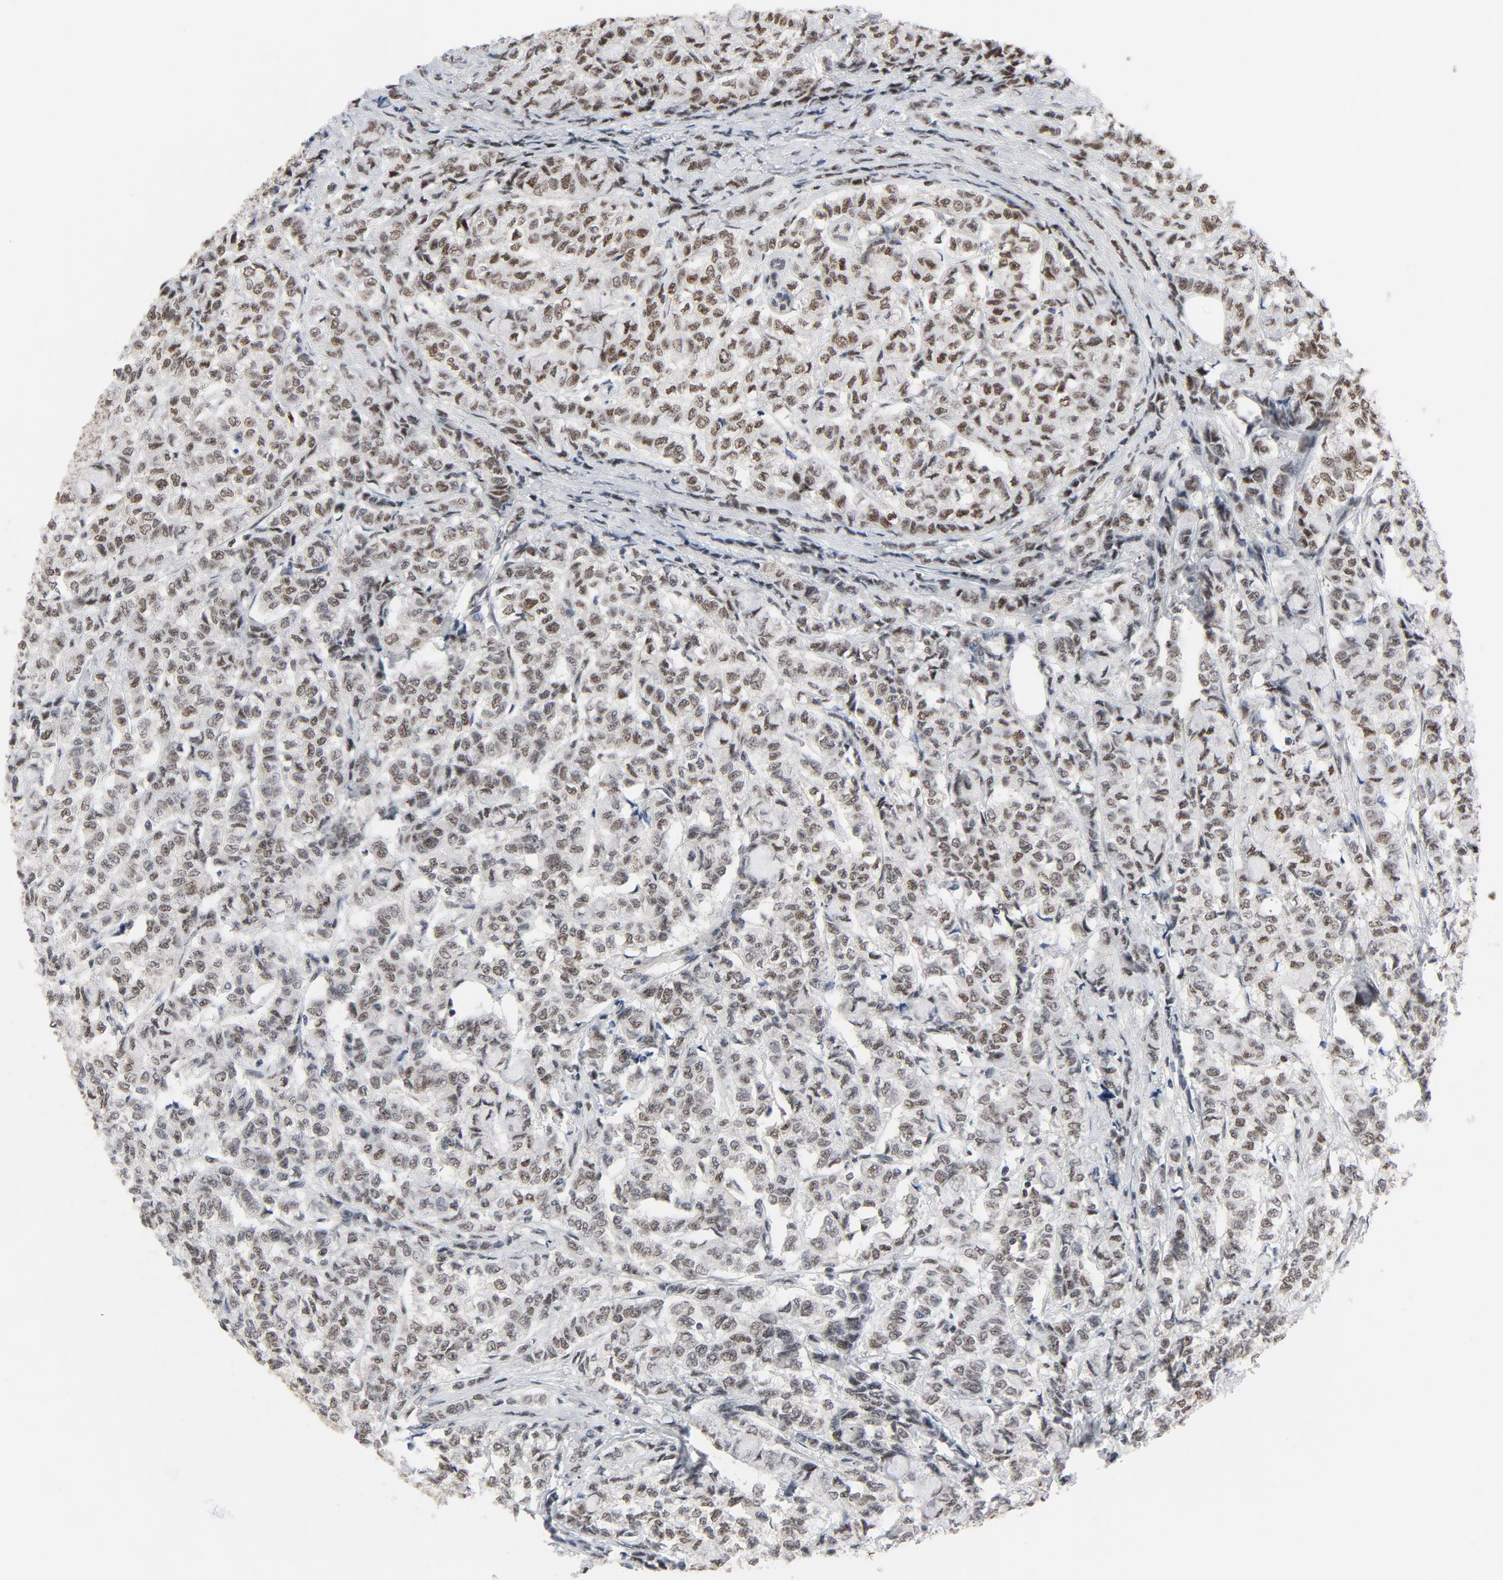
{"staining": {"intensity": "moderate", "quantity": ">75%", "location": "nuclear"}, "tissue": "breast cancer", "cell_type": "Tumor cells", "image_type": "cancer", "snomed": [{"axis": "morphology", "description": "Lobular carcinoma"}, {"axis": "topography", "description": "Breast"}], "caption": "A high-resolution micrograph shows immunohistochemistry staining of breast lobular carcinoma, which exhibits moderate nuclear staining in about >75% of tumor cells.", "gene": "JMJD6", "patient": {"sex": "female", "age": 60}}